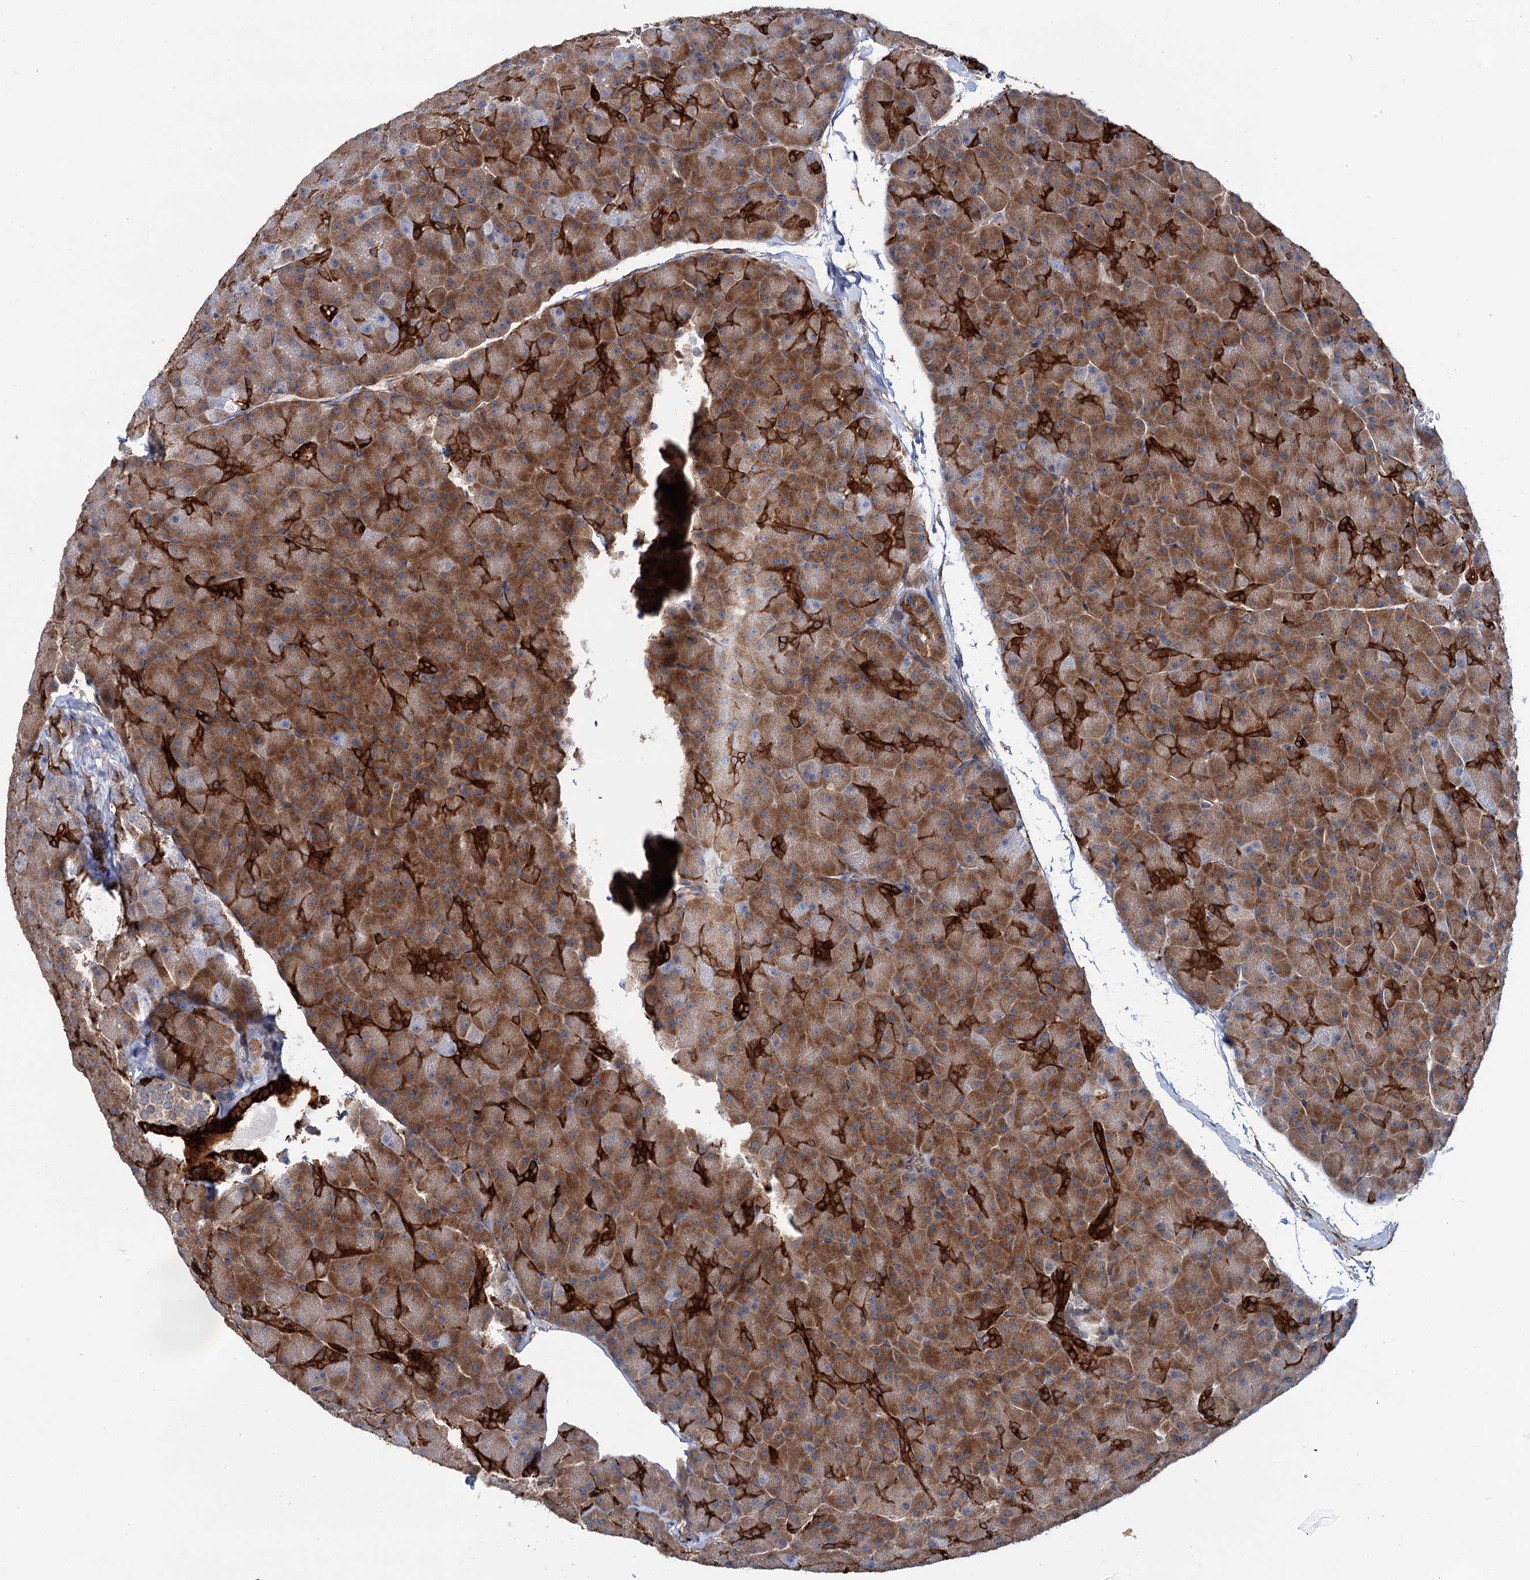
{"staining": {"intensity": "strong", "quantity": ">75%", "location": "cytoplasmic/membranous"}, "tissue": "pancreas", "cell_type": "Exocrine glandular cells", "image_type": "normal", "snomed": [{"axis": "morphology", "description": "Normal tissue, NOS"}, {"axis": "topography", "description": "Pancreas"}], "caption": "High-magnification brightfield microscopy of unremarkable pancreas stained with DAB (brown) and counterstained with hematoxylin (blue). exocrine glandular cells exhibit strong cytoplasmic/membranous staining is identified in about>75% of cells.", "gene": "PTDSS2", "patient": {"sex": "male", "age": 36}}